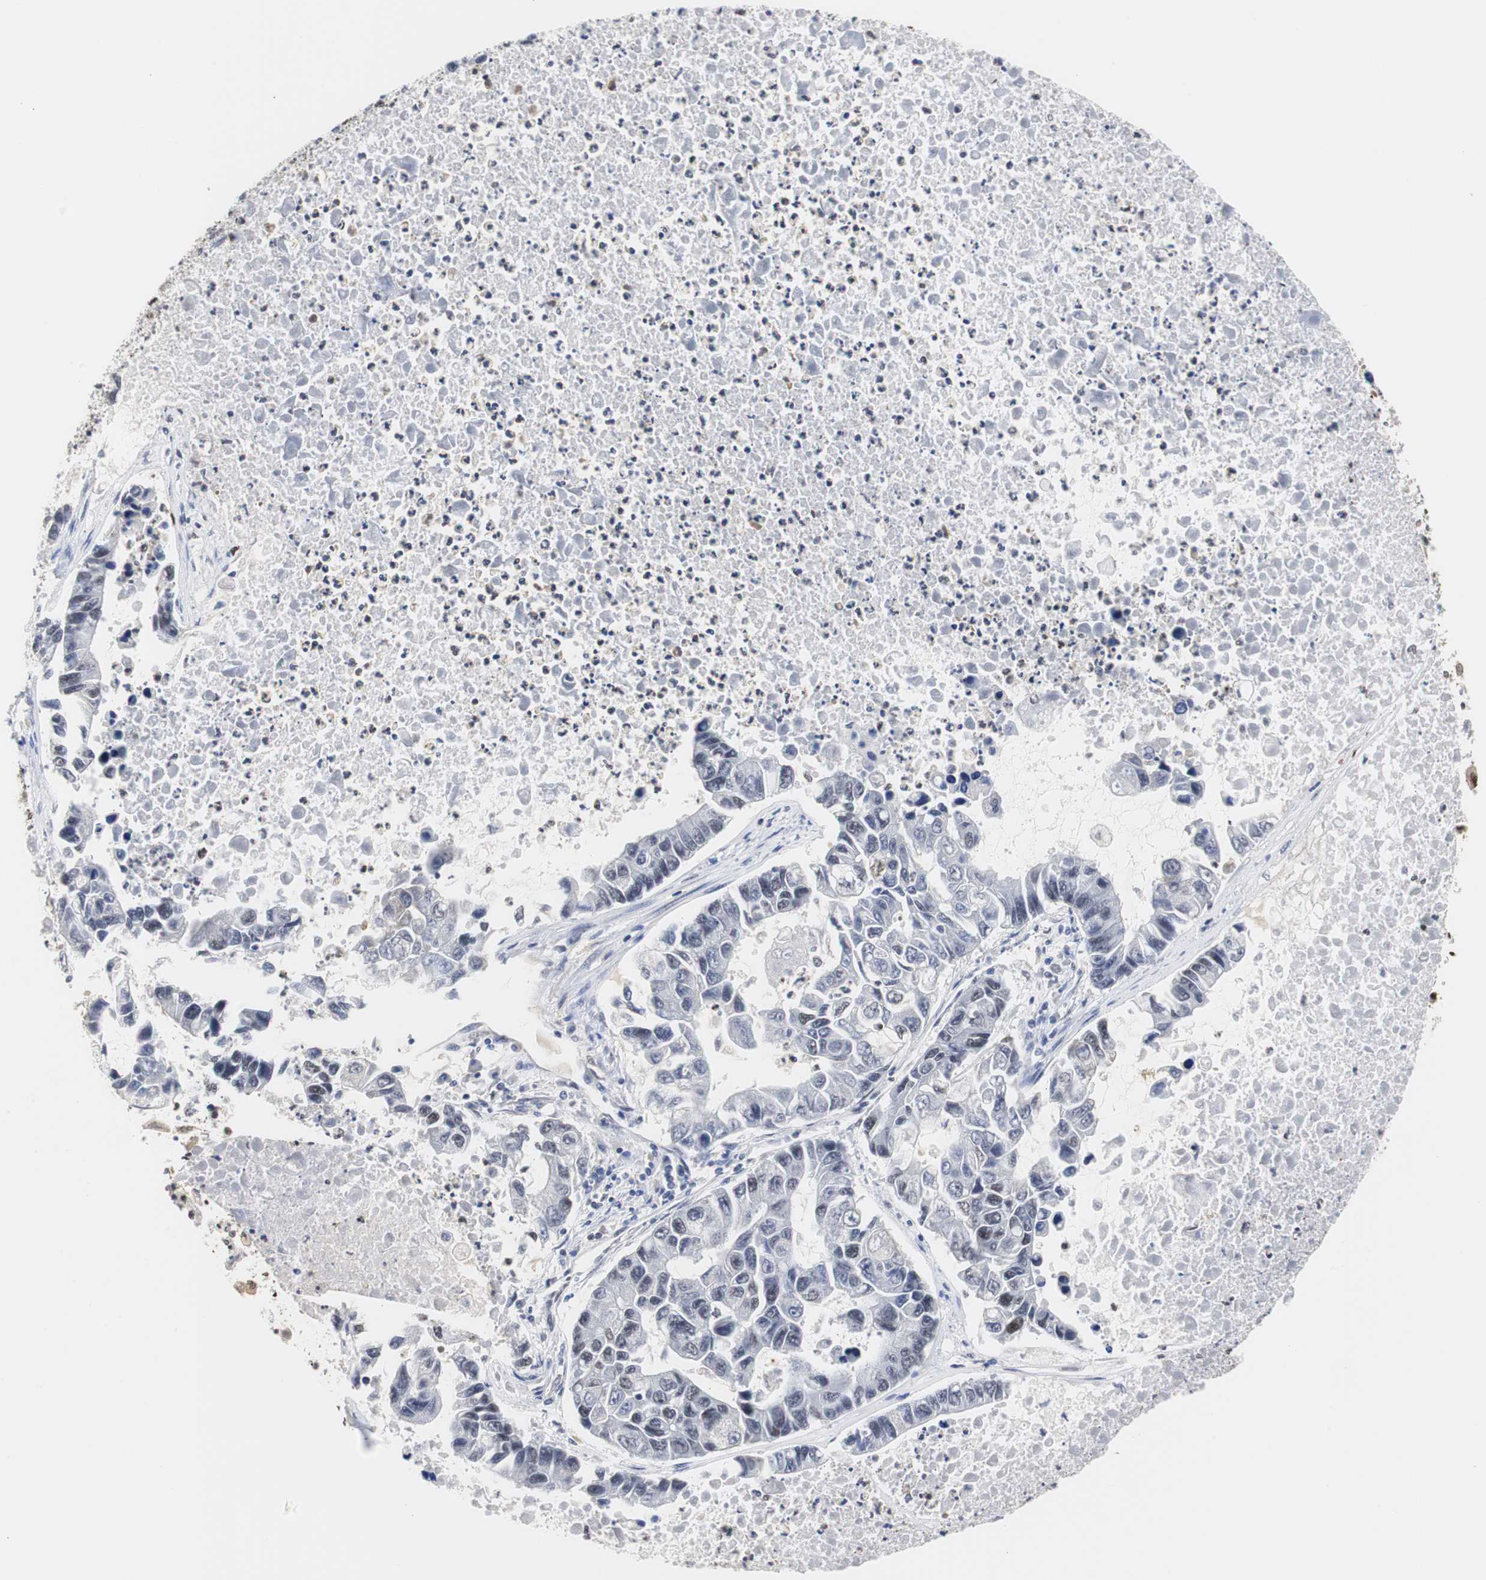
{"staining": {"intensity": "negative", "quantity": "none", "location": "none"}, "tissue": "lung cancer", "cell_type": "Tumor cells", "image_type": "cancer", "snomed": [{"axis": "morphology", "description": "Adenocarcinoma, NOS"}, {"axis": "topography", "description": "Lung"}], "caption": "Immunohistochemistry micrograph of lung cancer (adenocarcinoma) stained for a protein (brown), which demonstrates no positivity in tumor cells. (DAB immunohistochemistry (IHC), high magnification).", "gene": "ZFC3H1", "patient": {"sex": "female", "age": 51}}